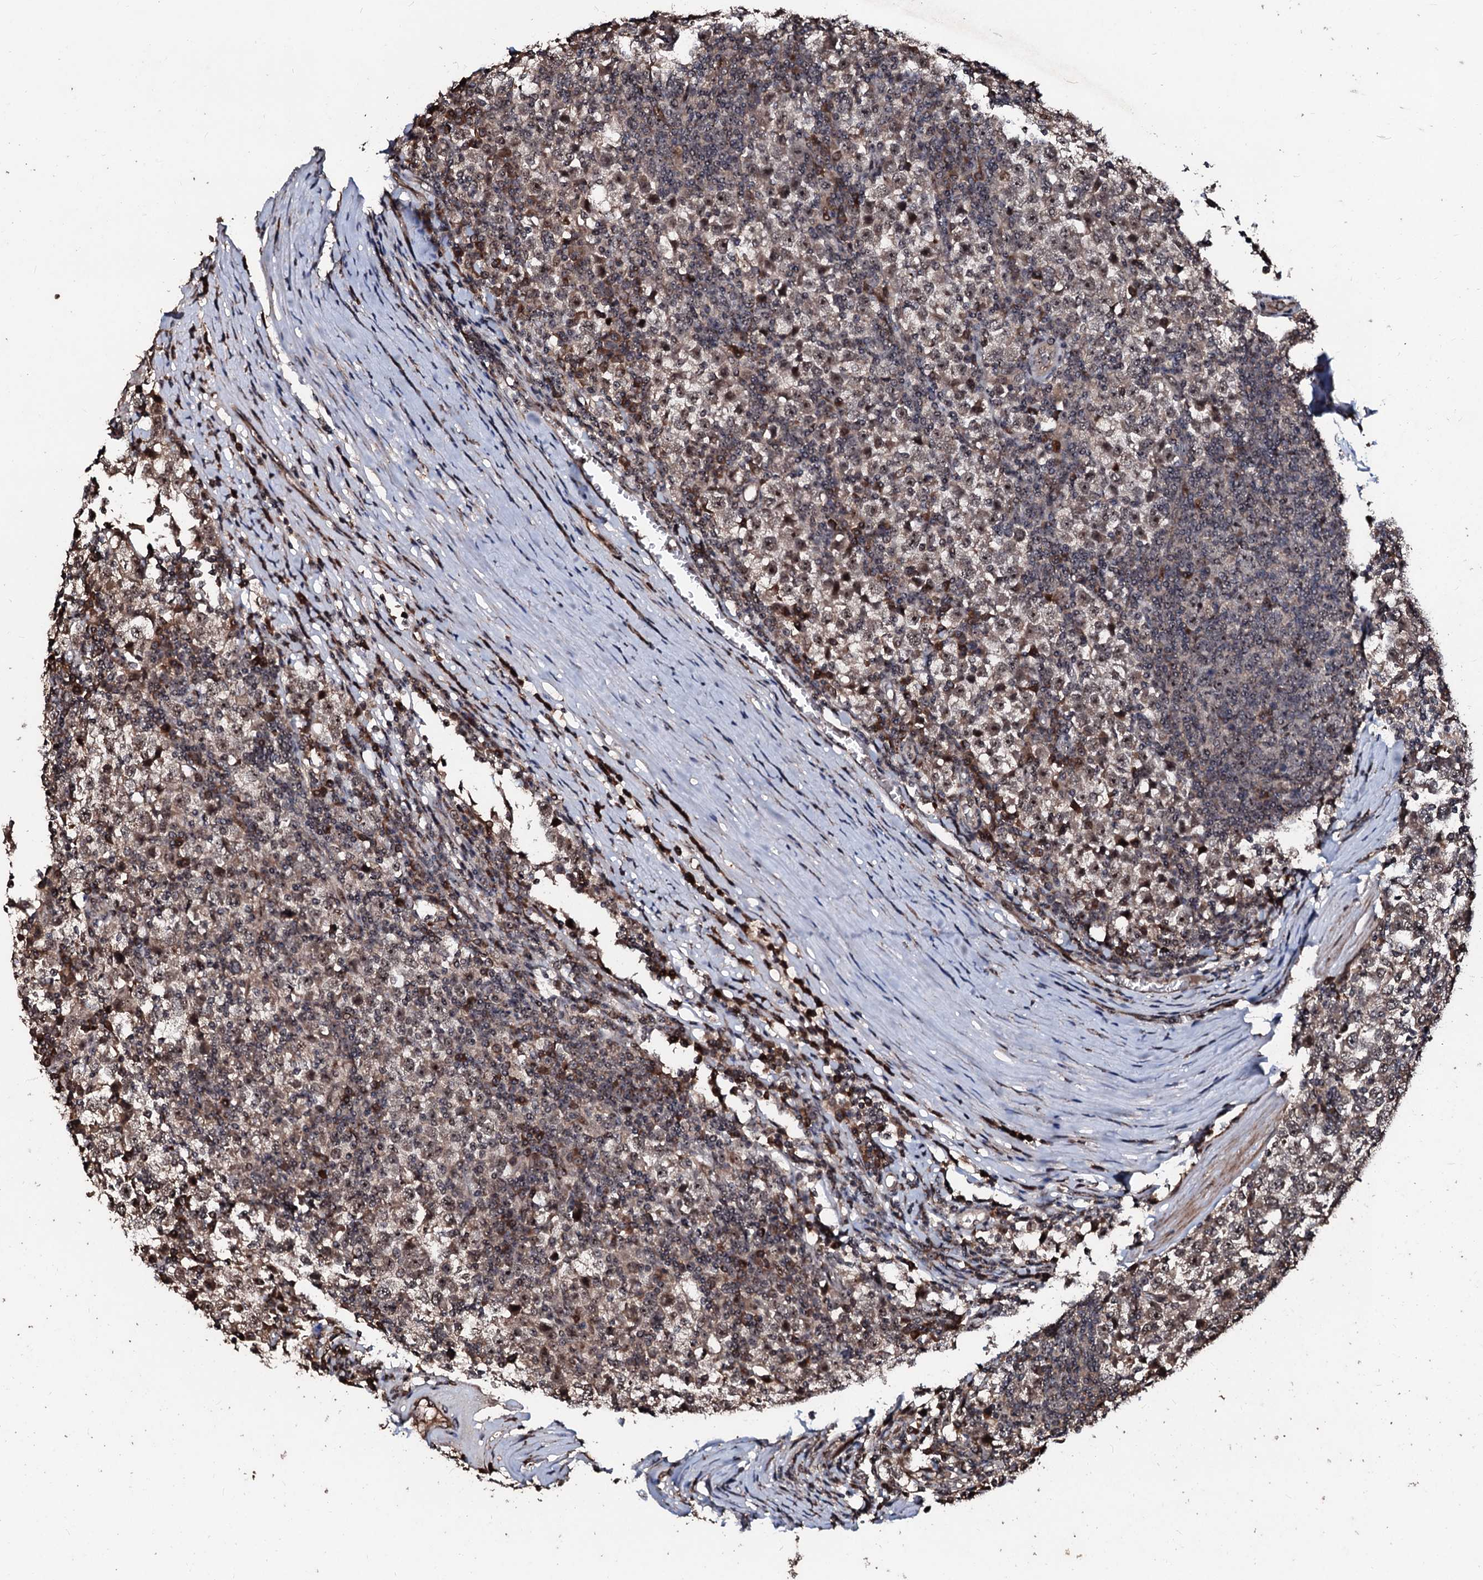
{"staining": {"intensity": "moderate", "quantity": "25%-75%", "location": "cytoplasmic/membranous,nuclear"}, "tissue": "testis cancer", "cell_type": "Tumor cells", "image_type": "cancer", "snomed": [{"axis": "morphology", "description": "Seminoma, NOS"}, {"axis": "topography", "description": "Testis"}], "caption": "Brown immunohistochemical staining in human seminoma (testis) demonstrates moderate cytoplasmic/membranous and nuclear expression in approximately 25%-75% of tumor cells. Ihc stains the protein in brown and the nuclei are stained blue.", "gene": "SUPT7L", "patient": {"sex": "male", "age": 65}}